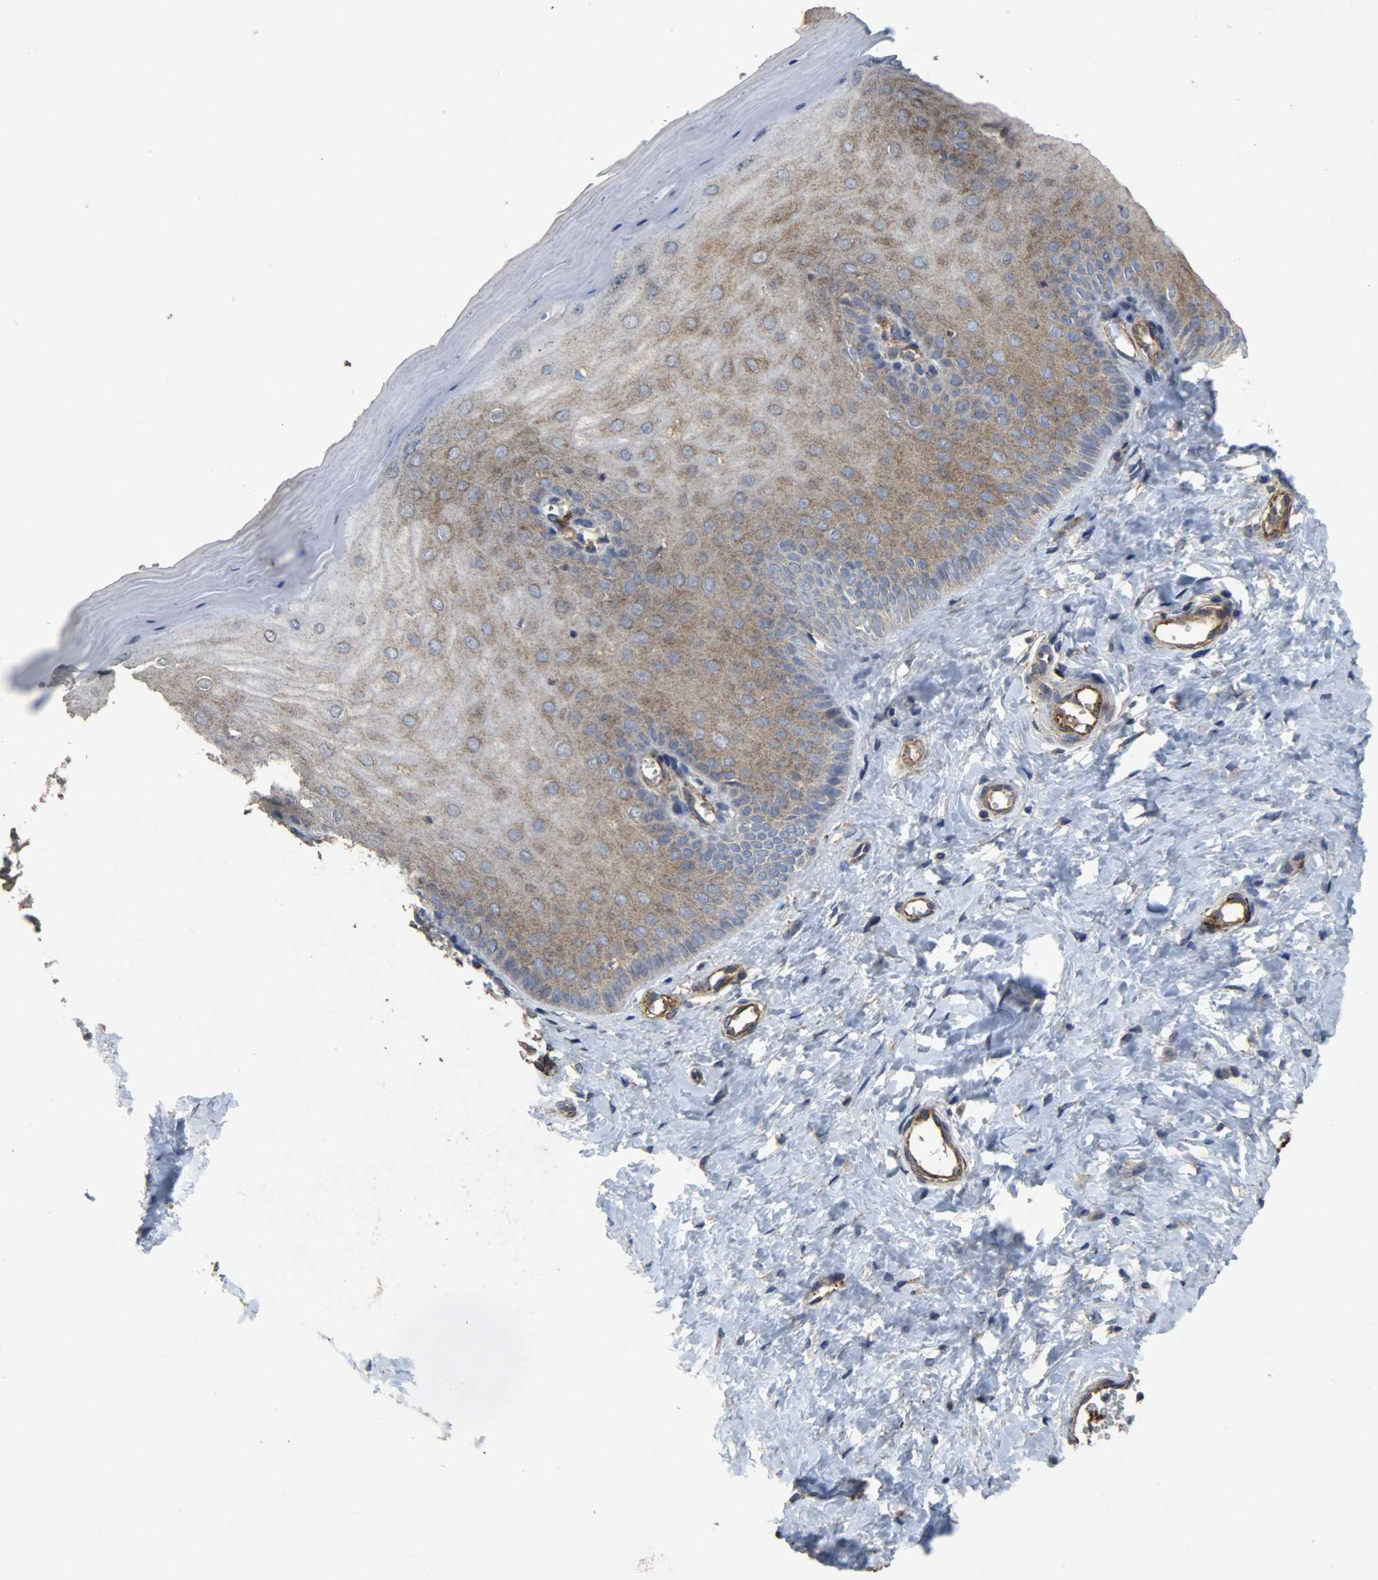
{"staining": {"intensity": "weak", "quantity": ">75%", "location": "cytoplasmic/membranous"}, "tissue": "cervix", "cell_type": "Glandular cells", "image_type": "normal", "snomed": [{"axis": "morphology", "description": "Normal tissue, NOS"}, {"axis": "topography", "description": "Cervix"}], "caption": "Cervix stained with DAB (3,3'-diaminobenzidine) immunohistochemistry (IHC) shows low levels of weak cytoplasmic/membranous expression in about >75% of glandular cells.", "gene": "TPM4", "patient": {"sex": "female", "age": 55}}